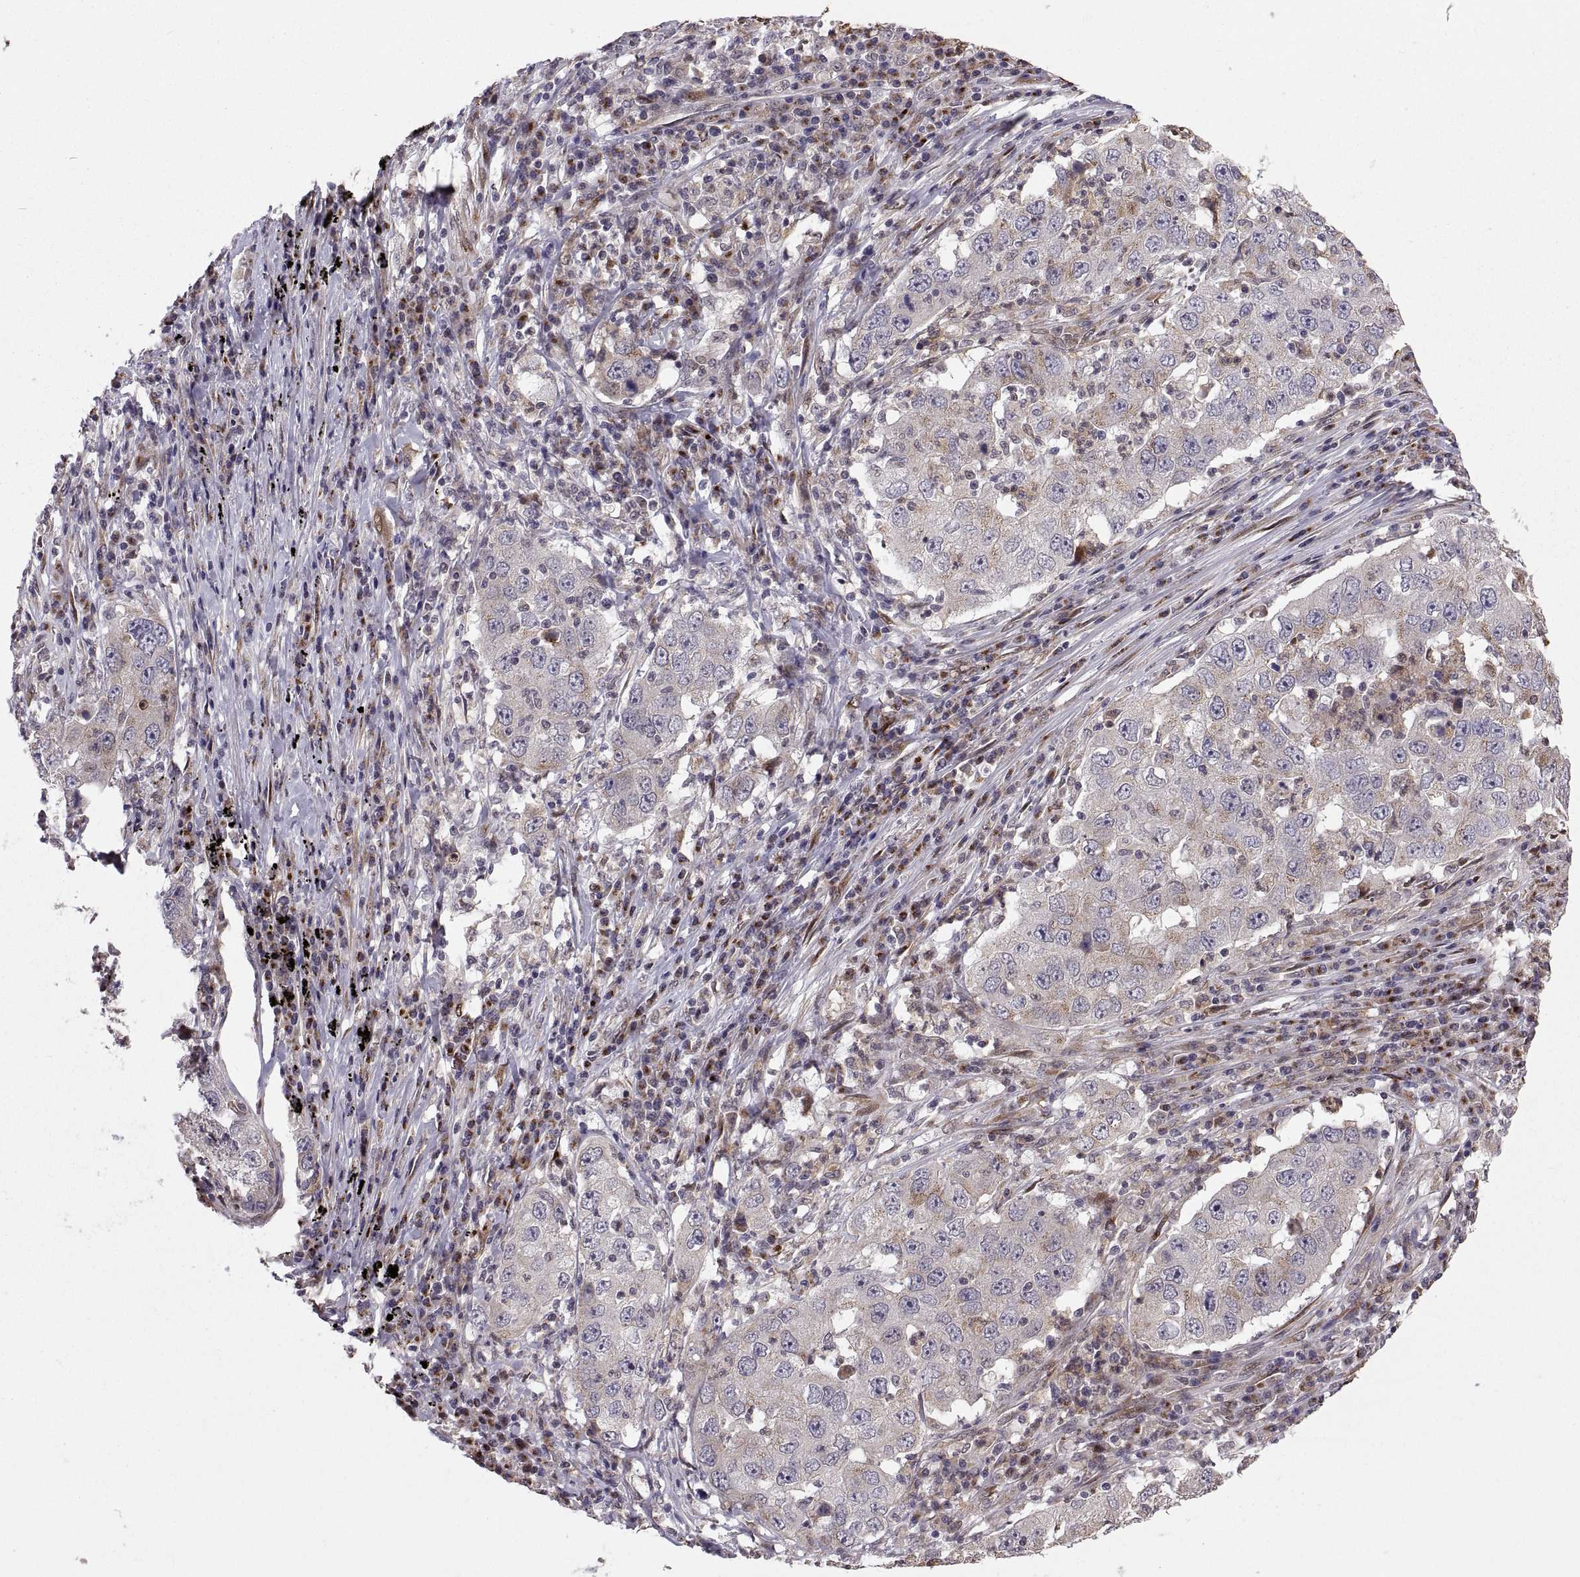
{"staining": {"intensity": "weak", "quantity": "<25%", "location": "cytoplasmic/membranous"}, "tissue": "lung cancer", "cell_type": "Tumor cells", "image_type": "cancer", "snomed": [{"axis": "morphology", "description": "Adenocarcinoma, NOS"}, {"axis": "topography", "description": "Lung"}], "caption": "DAB (3,3'-diaminobenzidine) immunohistochemical staining of lung cancer shows no significant expression in tumor cells. The staining was performed using DAB (3,3'-diaminobenzidine) to visualize the protein expression in brown, while the nuclei were stained in blue with hematoxylin (Magnification: 20x).", "gene": "TESC", "patient": {"sex": "male", "age": 73}}